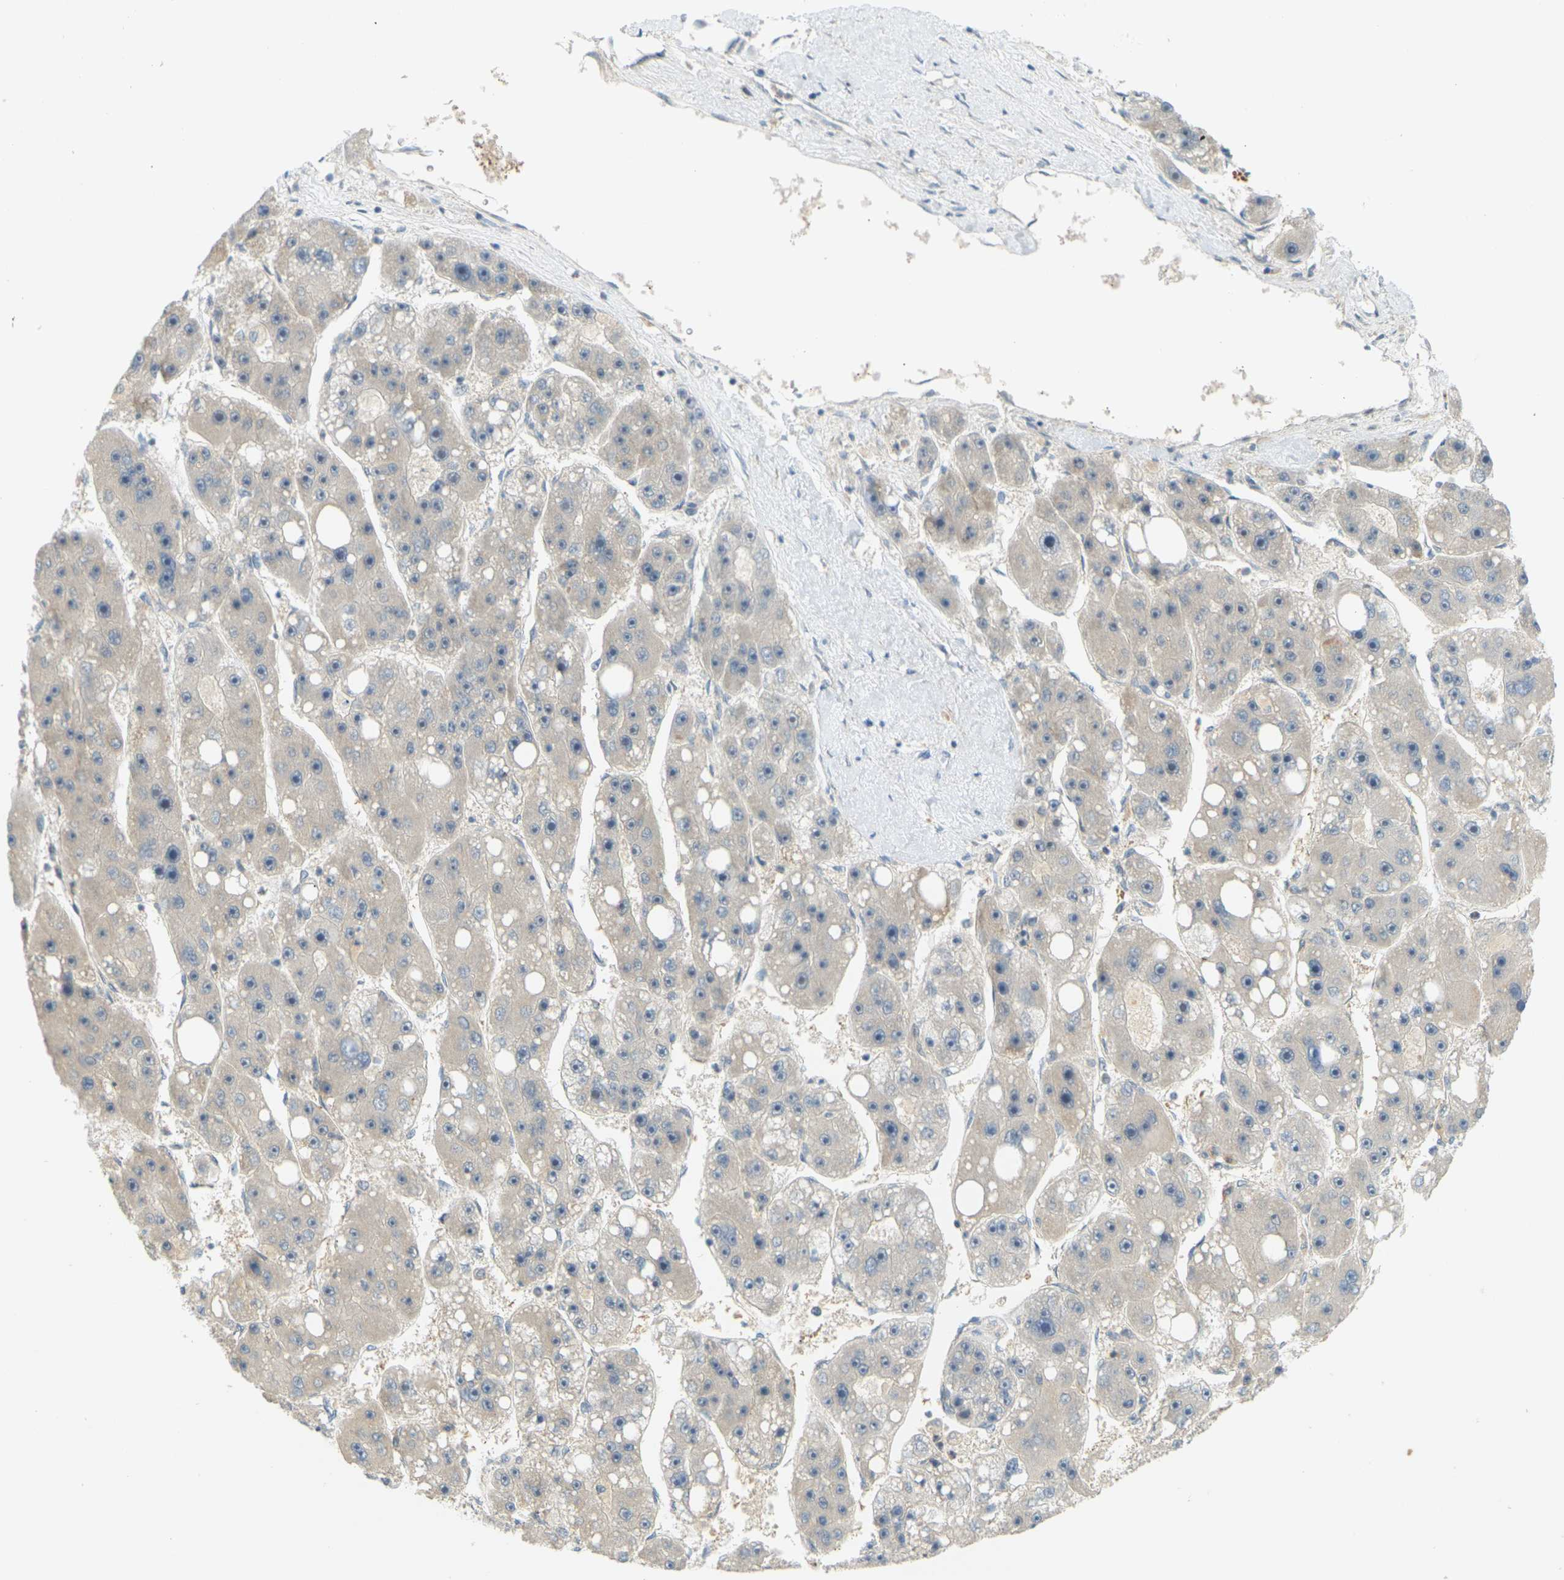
{"staining": {"intensity": "weak", "quantity": ">75%", "location": "cytoplasmic/membranous"}, "tissue": "liver cancer", "cell_type": "Tumor cells", "image_type": "cancer", "snomed": [{"axis": "morphology", "description": "Carcinoma, Hepatocellular, NOS"}, {"axis": "topography", "description": "Liver"}], "caption": "DAB (3,3'-diaminobenzidine) immunohistochemical staining of liver hepatocellular carcinoma reveals weak cytoplasmic/membranous protein expression in approximately >75% of tumor cells.", "gene": "SOCS6", "patient": {"sex": "female", "age": 61}}